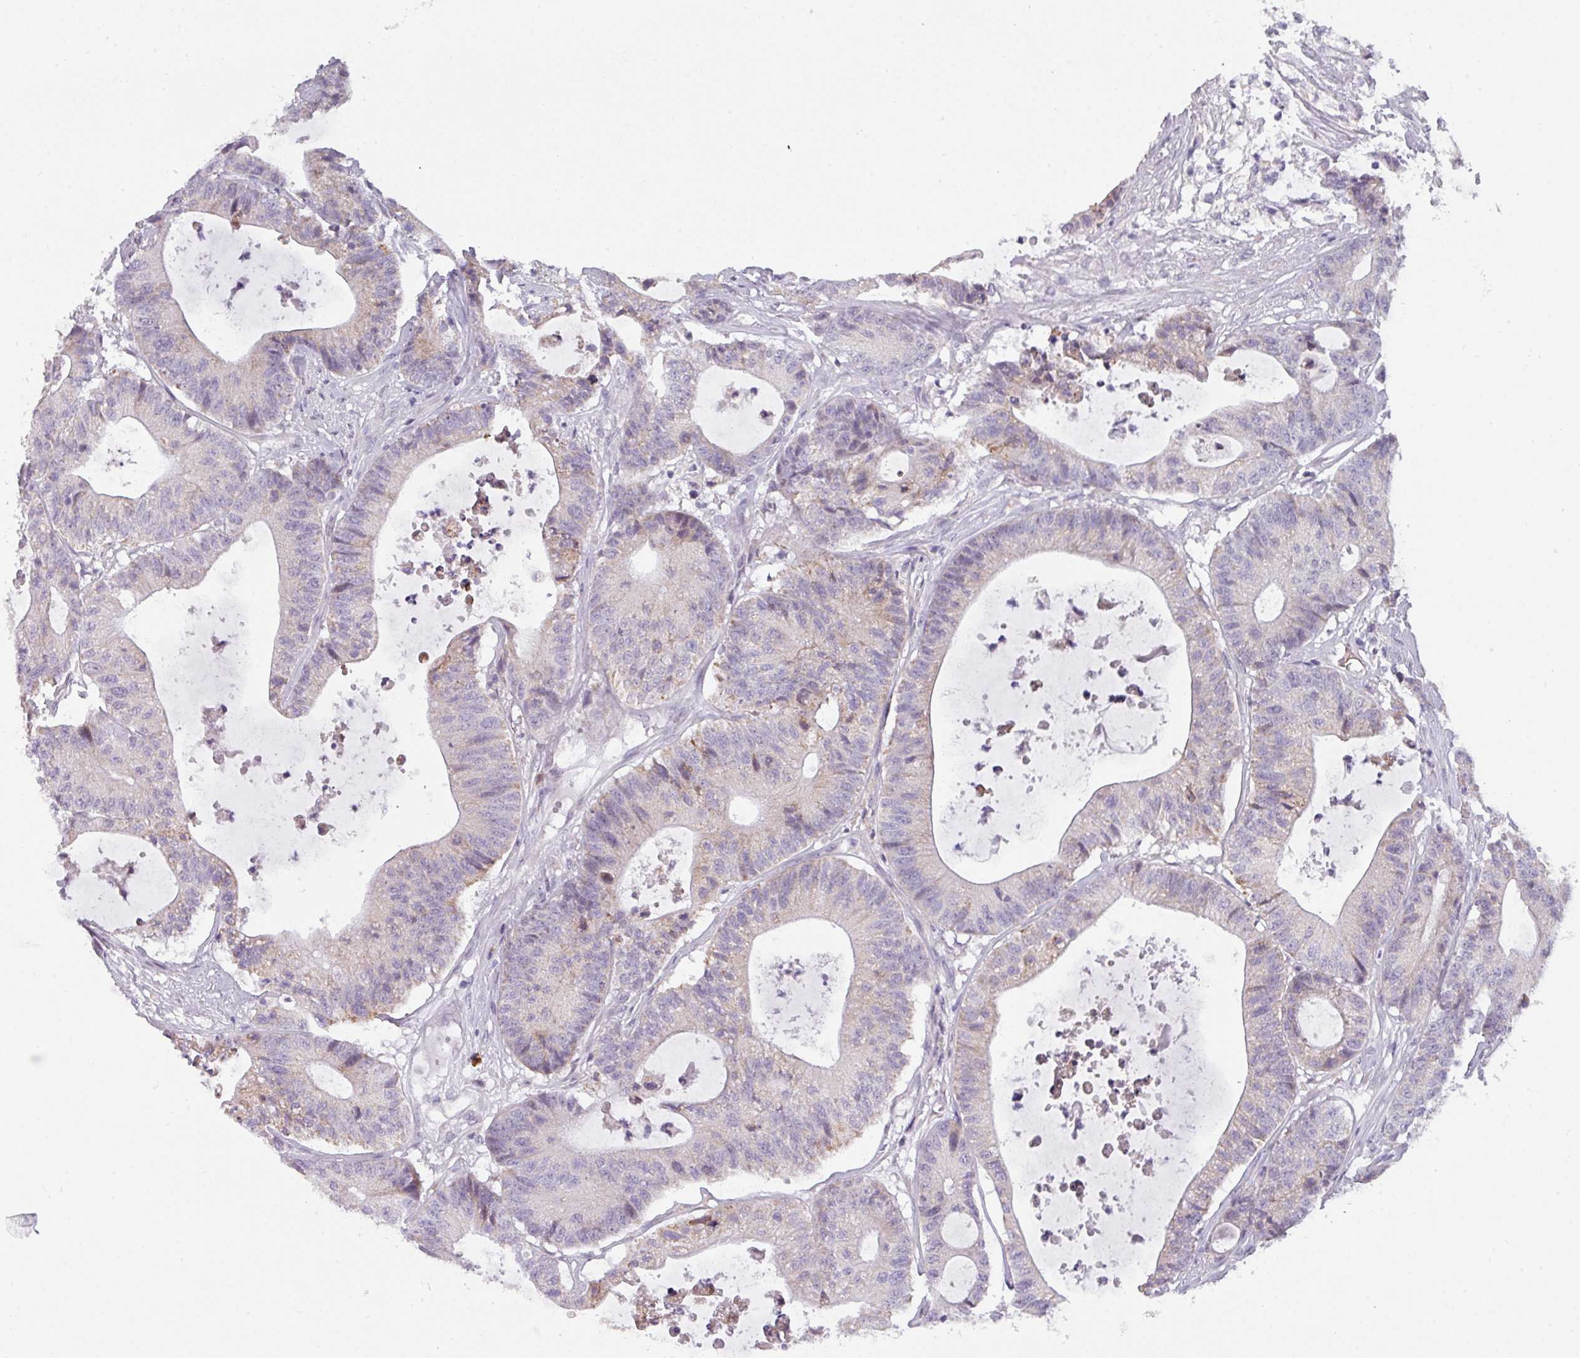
{"staining": {"intensity": "negative", "quantity": "none", "location": "none"}, "tissue": "colorectal cancer", "cell_type": "Tumor cells", "image_type": "cancer", "snomed": [{"axis": "morphology", "description": "Adenocarcinoma, NOS"}, {"axis": "topography", "description": "Colon"}], "caption": "Immunohistochemistry of human colorectal cancer (adenocarcinoma) demonstrates no positivity in tumor cells. (DAB IHC, high magnification).", "gene": "C2orf68", "patient": {"sex": "female", "age": 84}}